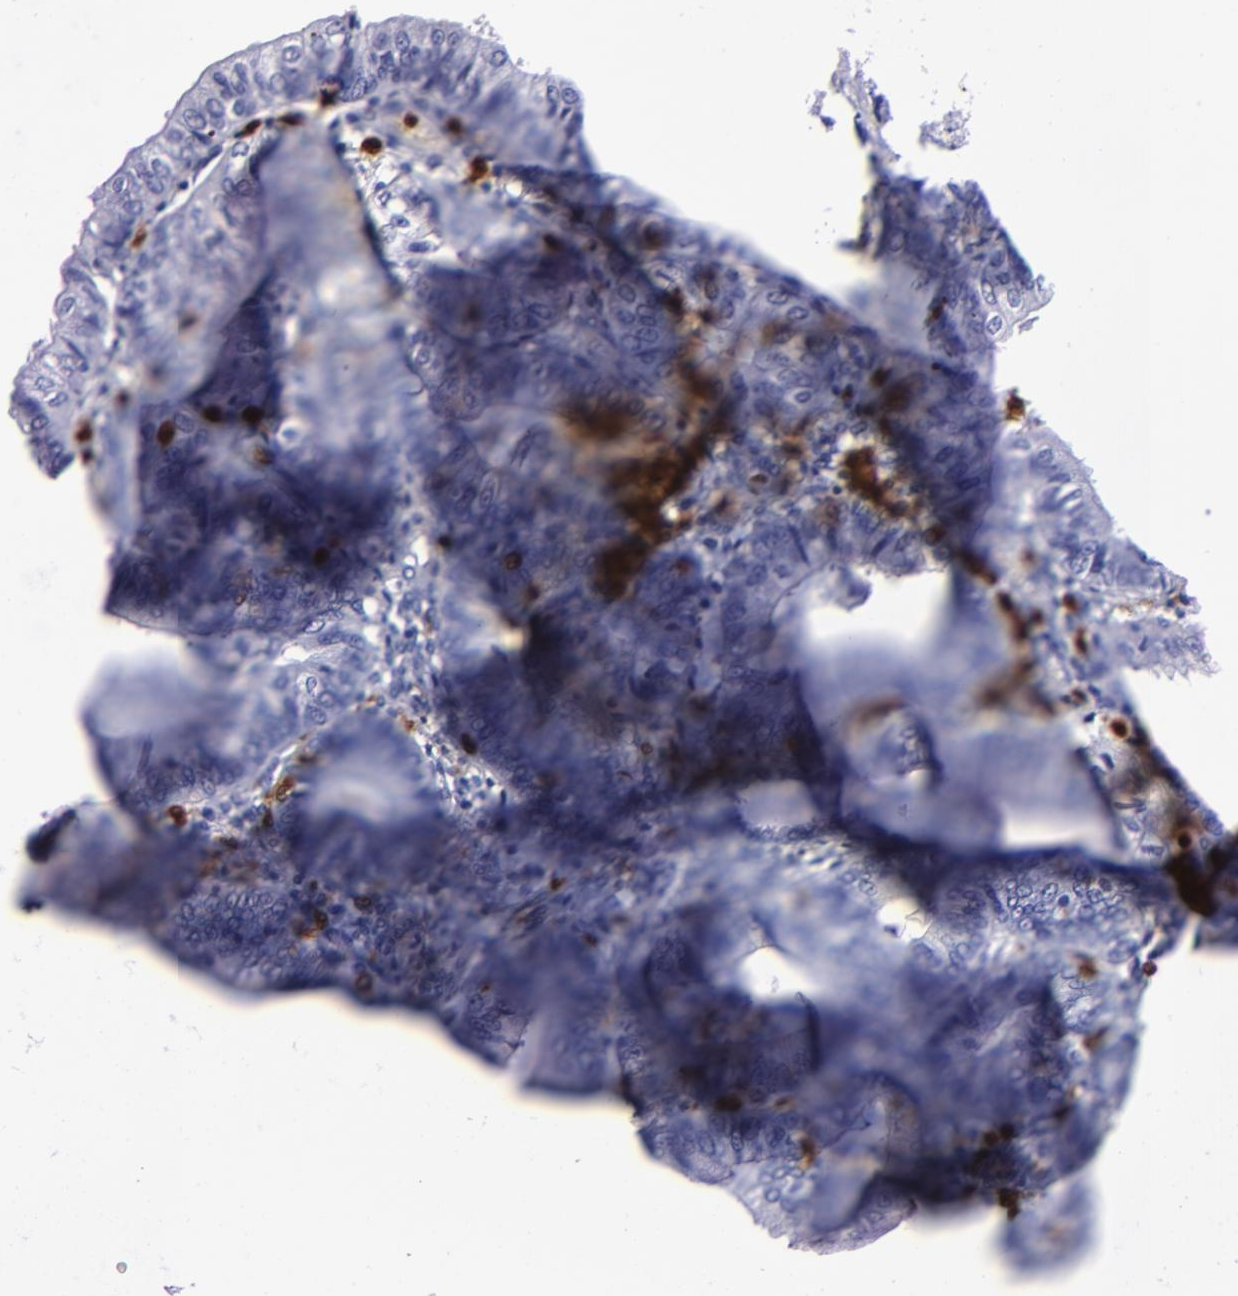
{"staining": {"intensity": "negative", "quantity": "none", "location": "none"}, "tissue": "endometrial cancer", "cell_type": "Tumor cells", "image_type": "cancer", "snomed": [{"axis": "morphology", "description": "Adenocarcinoma, NOS"}, {"axis": "topography", "description": "Endometrium"}], "caption": "IHC micrograph of human adenocarcinoma (endometrial) stained for a protein (brown), which shows no staining in tumor cells. Nuclei are stained in blue.", "gene": "S100A8", "patient": {"sex": "female", "age": 55}}